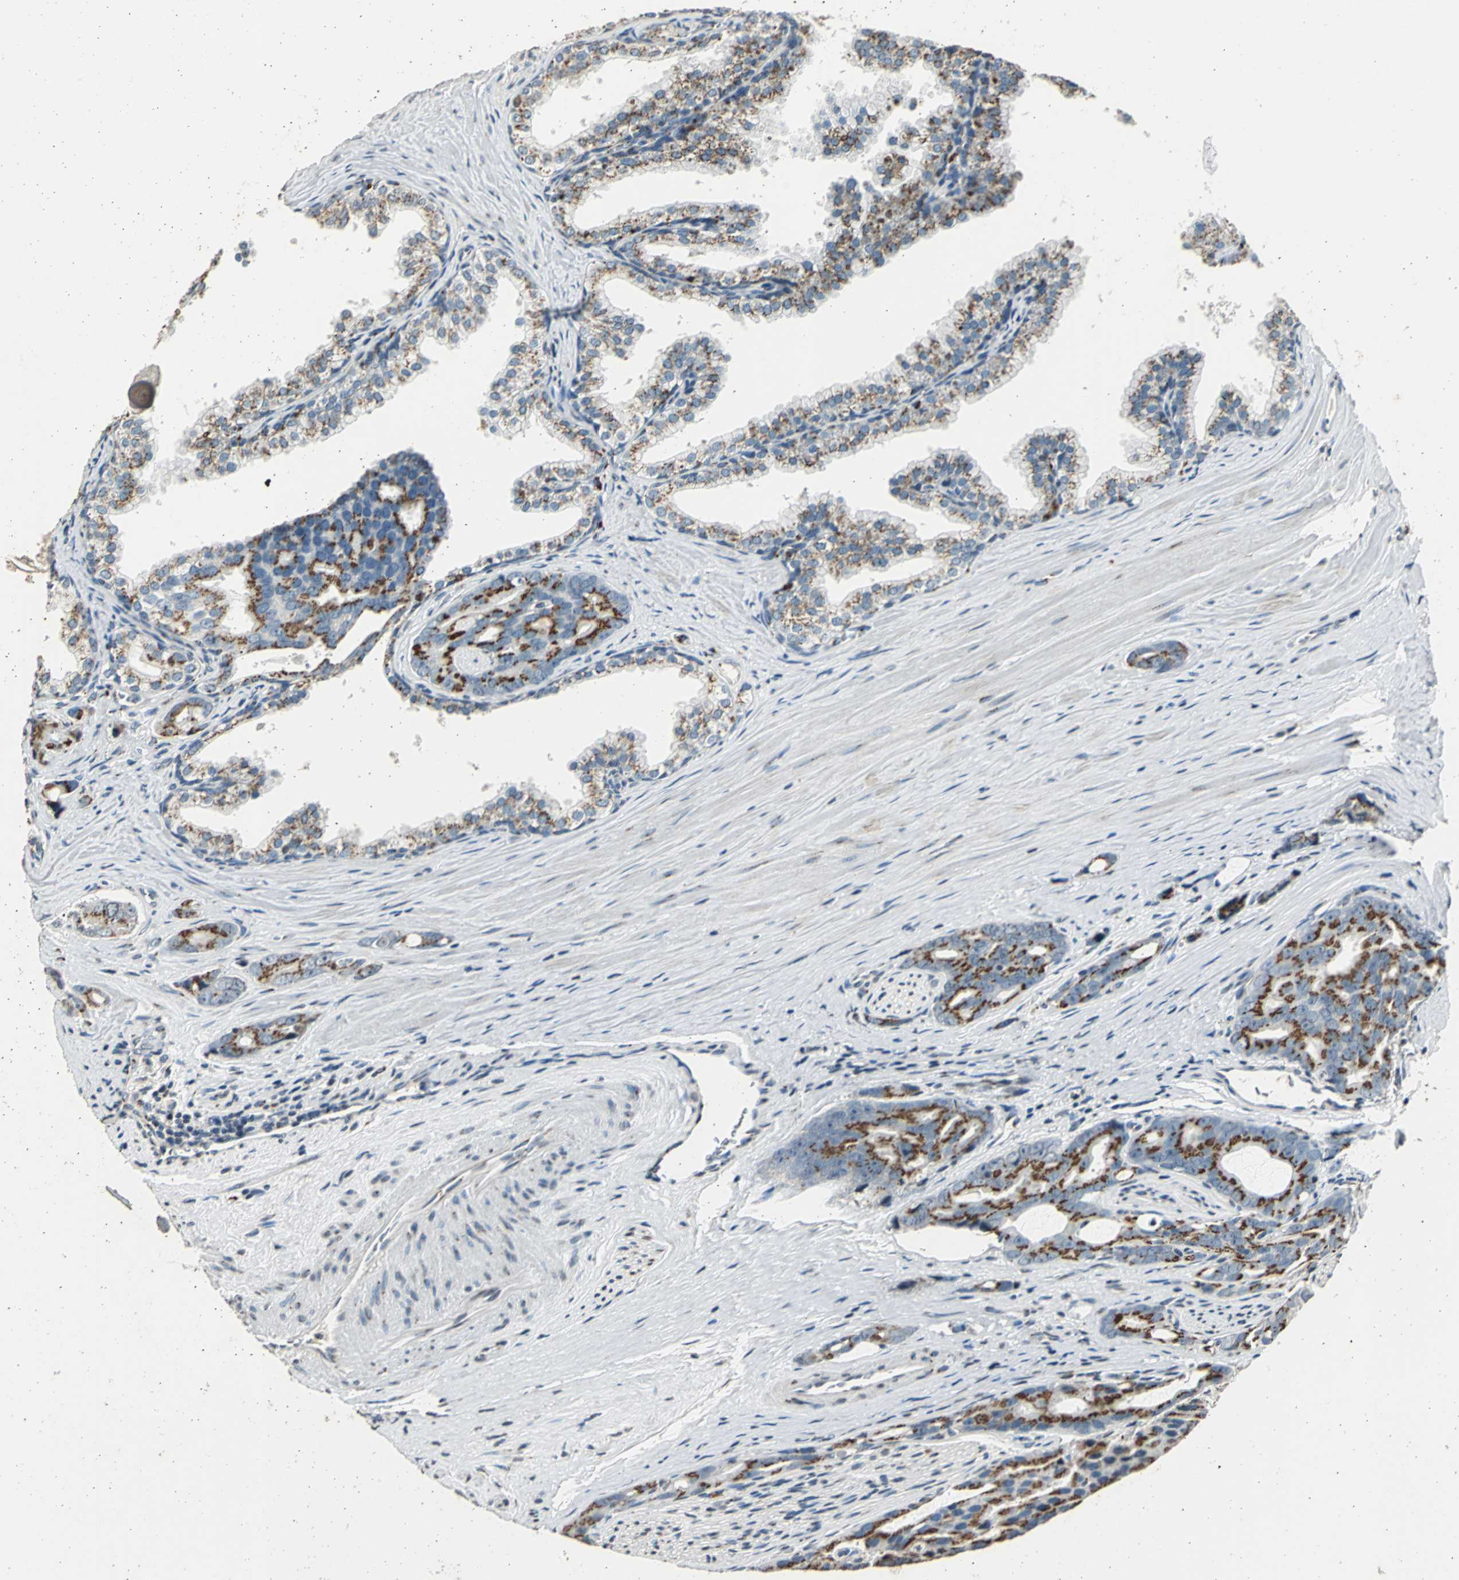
{"staining": {"intensity": "strong", "quantity": ">75%", "location": "cytoplasmic/membranous"}, "tissue": "prostate cancer", "cell_type": "Tumor cells", "image_type": "cancer", "snomed": [{"axis": "morphology", "description": "Adenocarcinoma, Medium grade"}, {"axis": "topography", "description": "Prostate"}], "caption": "Human adenocarcinoma (medium-grade) (prostate) stained with a brown dye displays strong cytoplasmic/membranous positive expression in approximately >75% of tumor cells.", "gene": "TMEM115", "patient": {"sex": "male", "age": 53}}